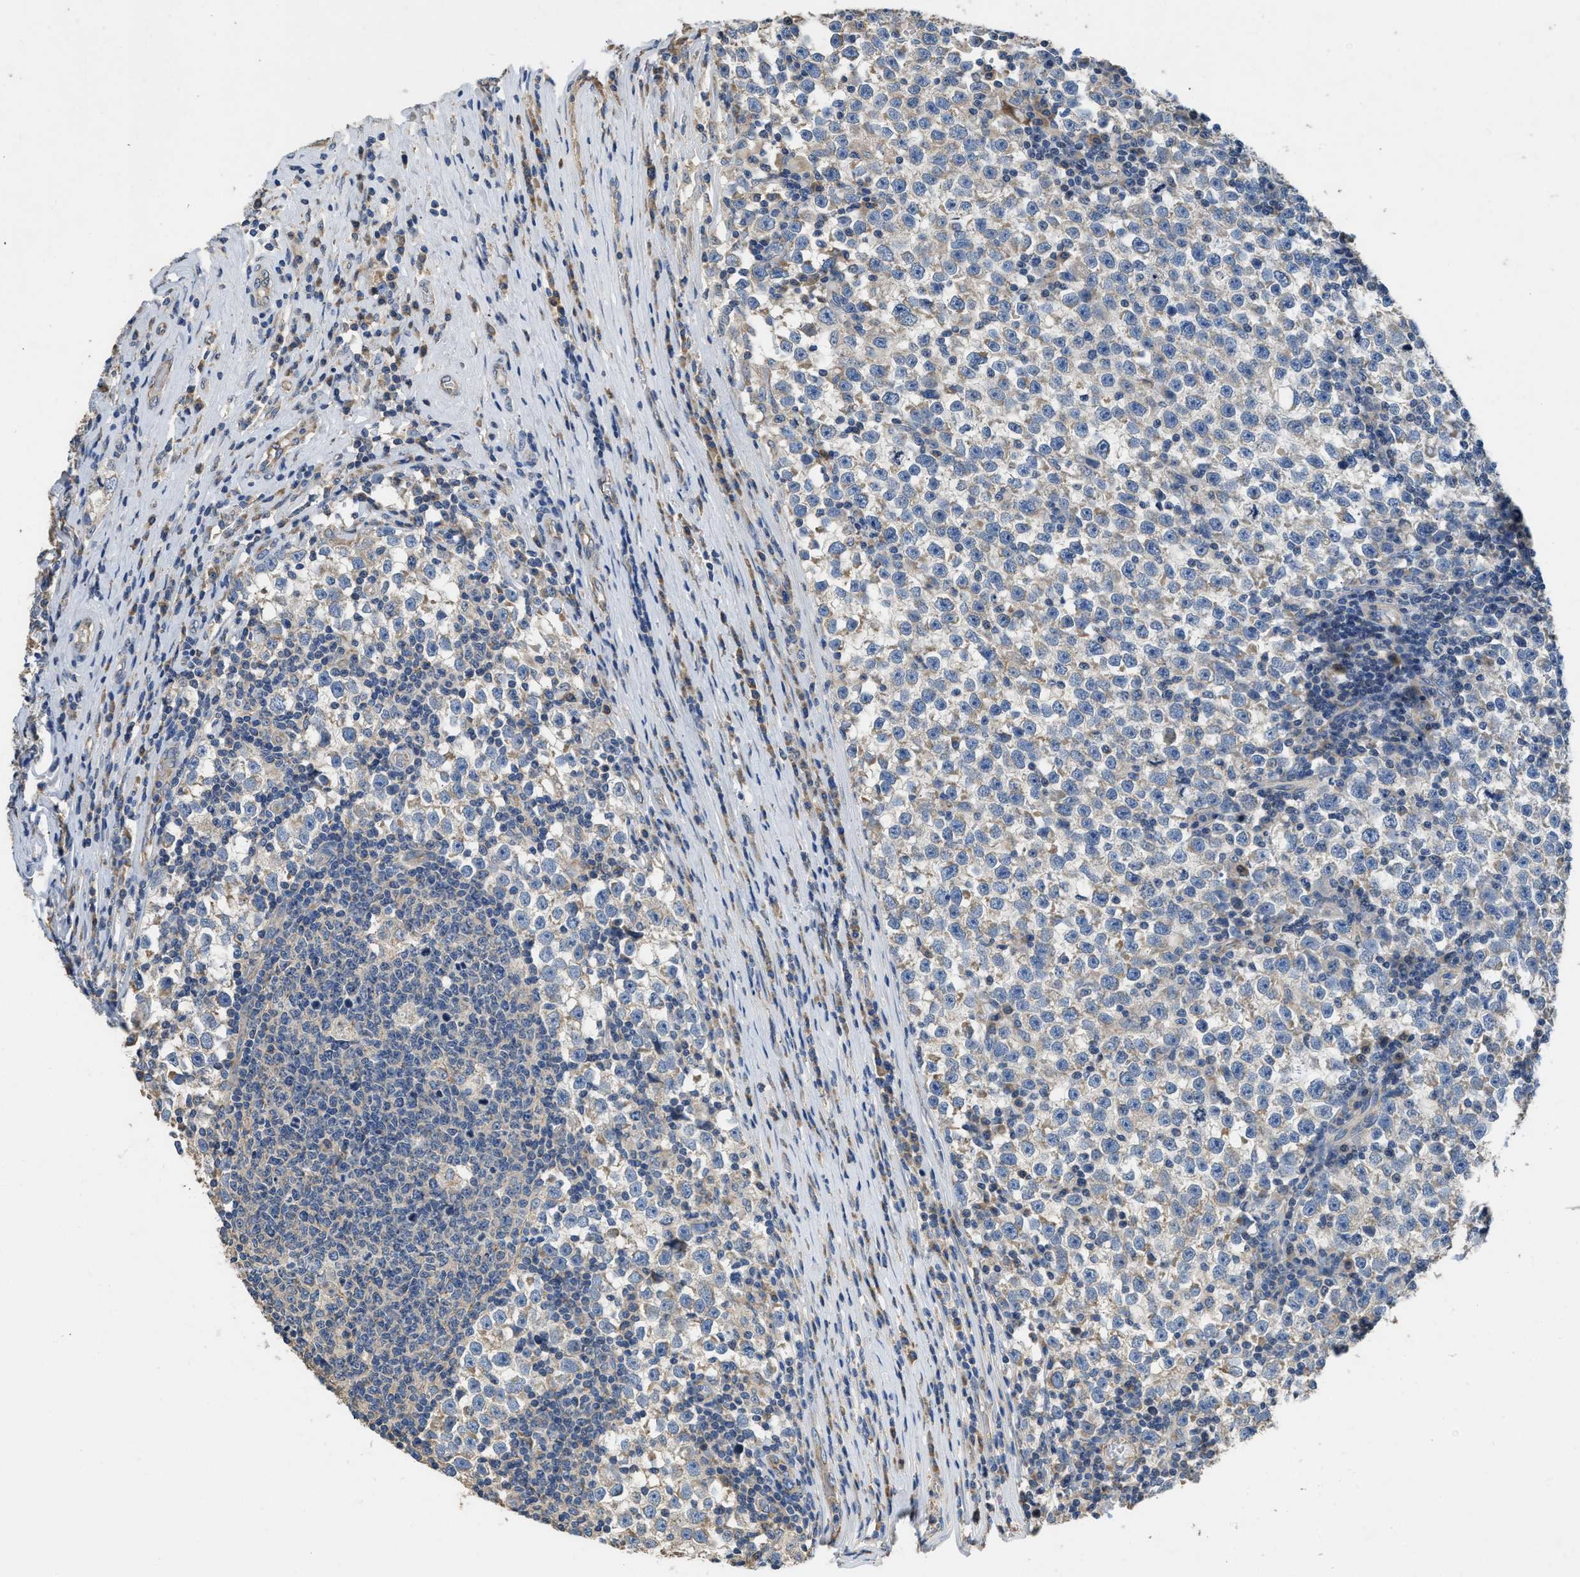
{"staining": {"intensity": "weak", "quantity": "<25%", "location": "cytoplasmic/membranous"}, "tissue": "testis cancer", "cell_type": "Tumor cells", "image_type": "cancer", "snomed": [{"axis": "morphology", "description": "Normal tissue, NOS"}, {"axis": "morphology", "description": "Seminoma, NOS"}, {"axis": "topography", "description": "Testis"}], "caption": "The histopathology image shows no staining of tumor cells in testis seminoma.", "gene": "TMEM150A", "patient": {"sex": "male", "age": 43}}